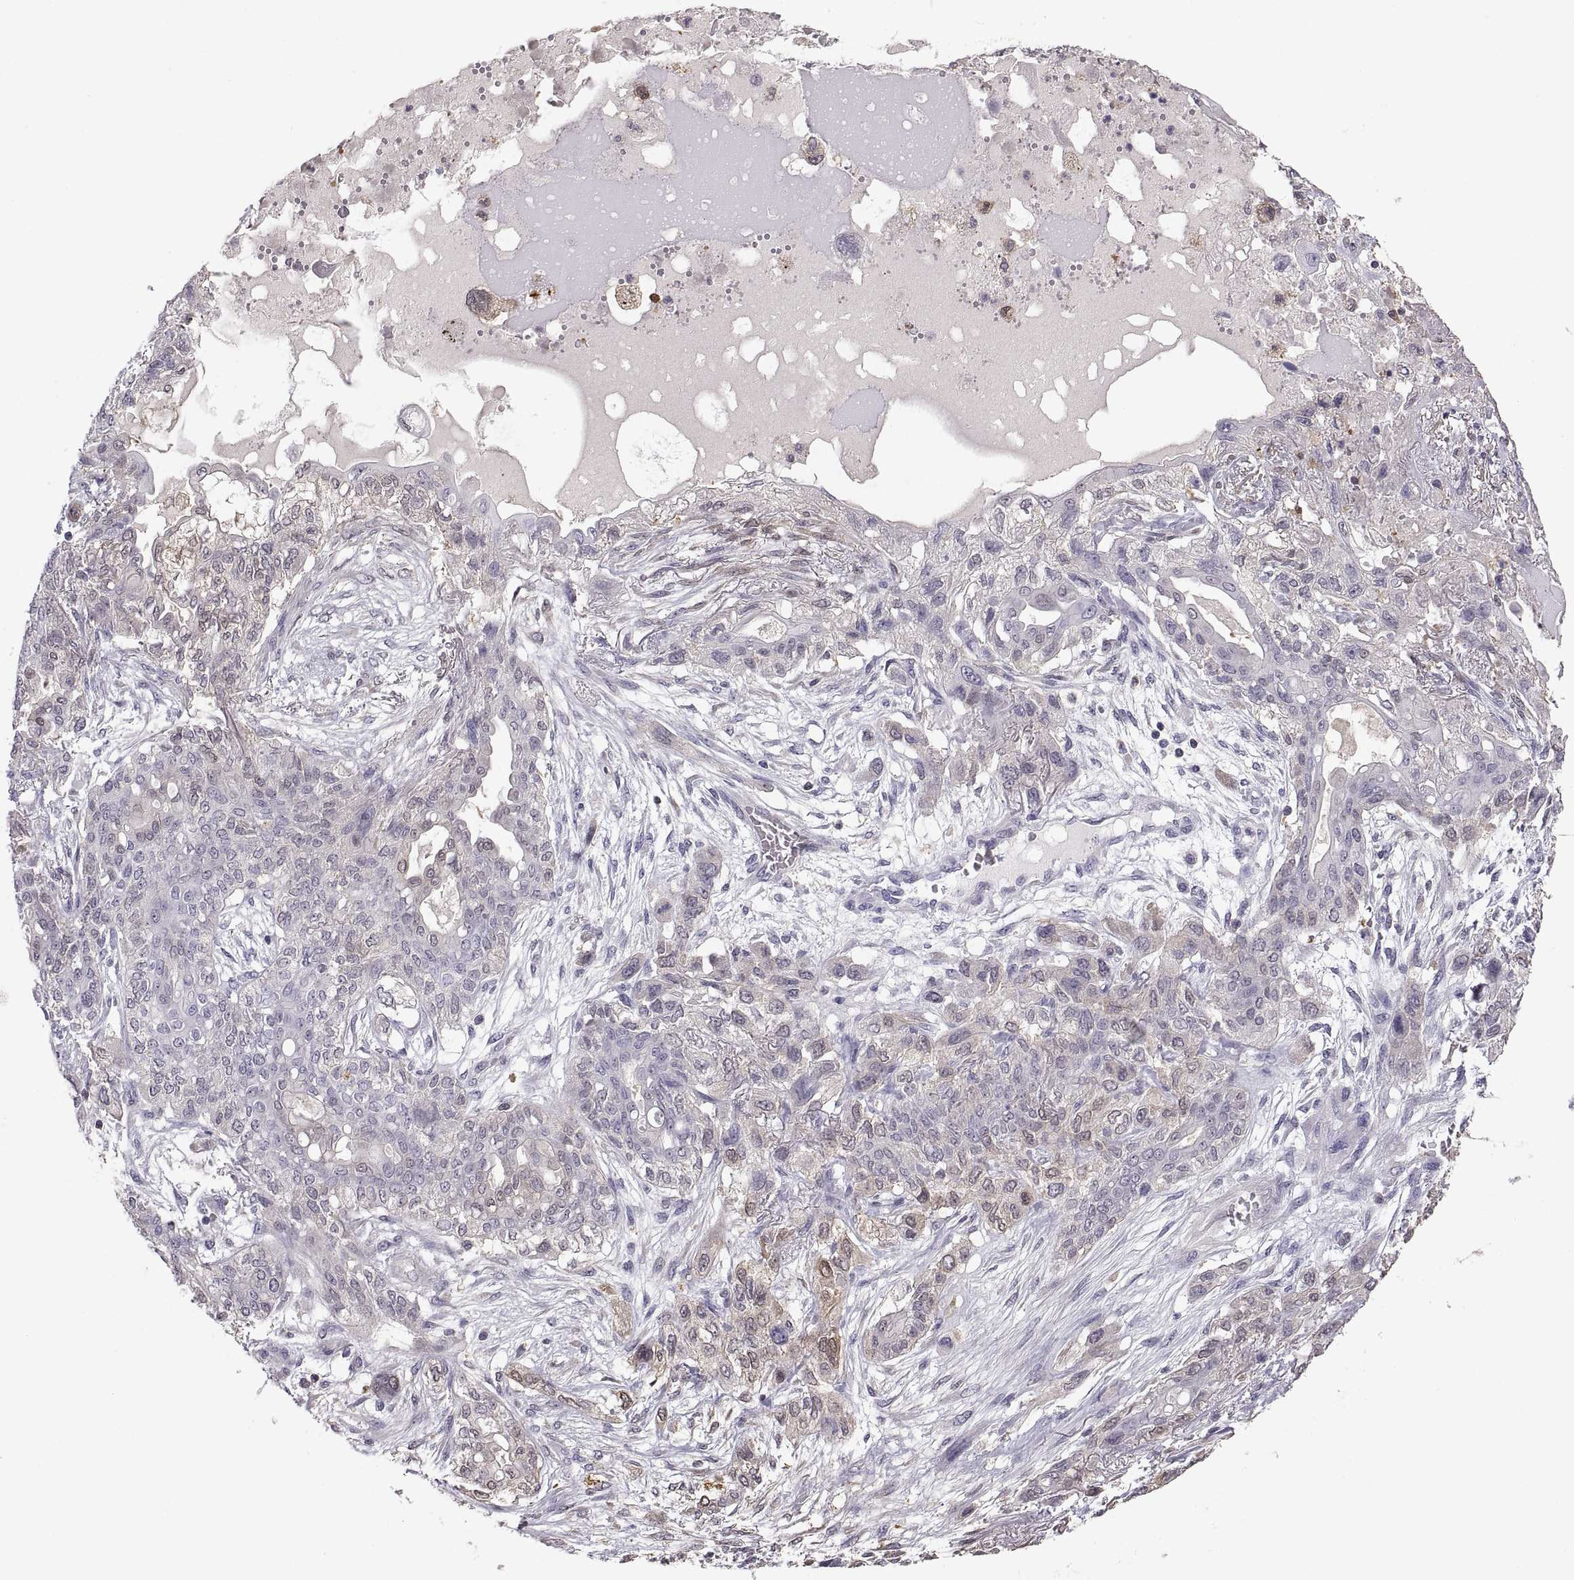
{"staining": {"intensity": "weak", "quantity": "<25%", "location": "cytoplasmic/membranous"}, "tissue": "lung cancer", "cell_type": "Tumor cells", "image_type": "cancer", "snomed": [{"axis": "morphology", "description": "Squamous cell carcinoma, NOS"}, {"axis": "topography", "description": "Lung"}], "caption": "A photomicrograph of squamous cell carcinoma (lung) stained for a protein shows no brown staining in tumor cells.", "gene": "FGF9", "patient": {"sex": "female", "age": 70}}